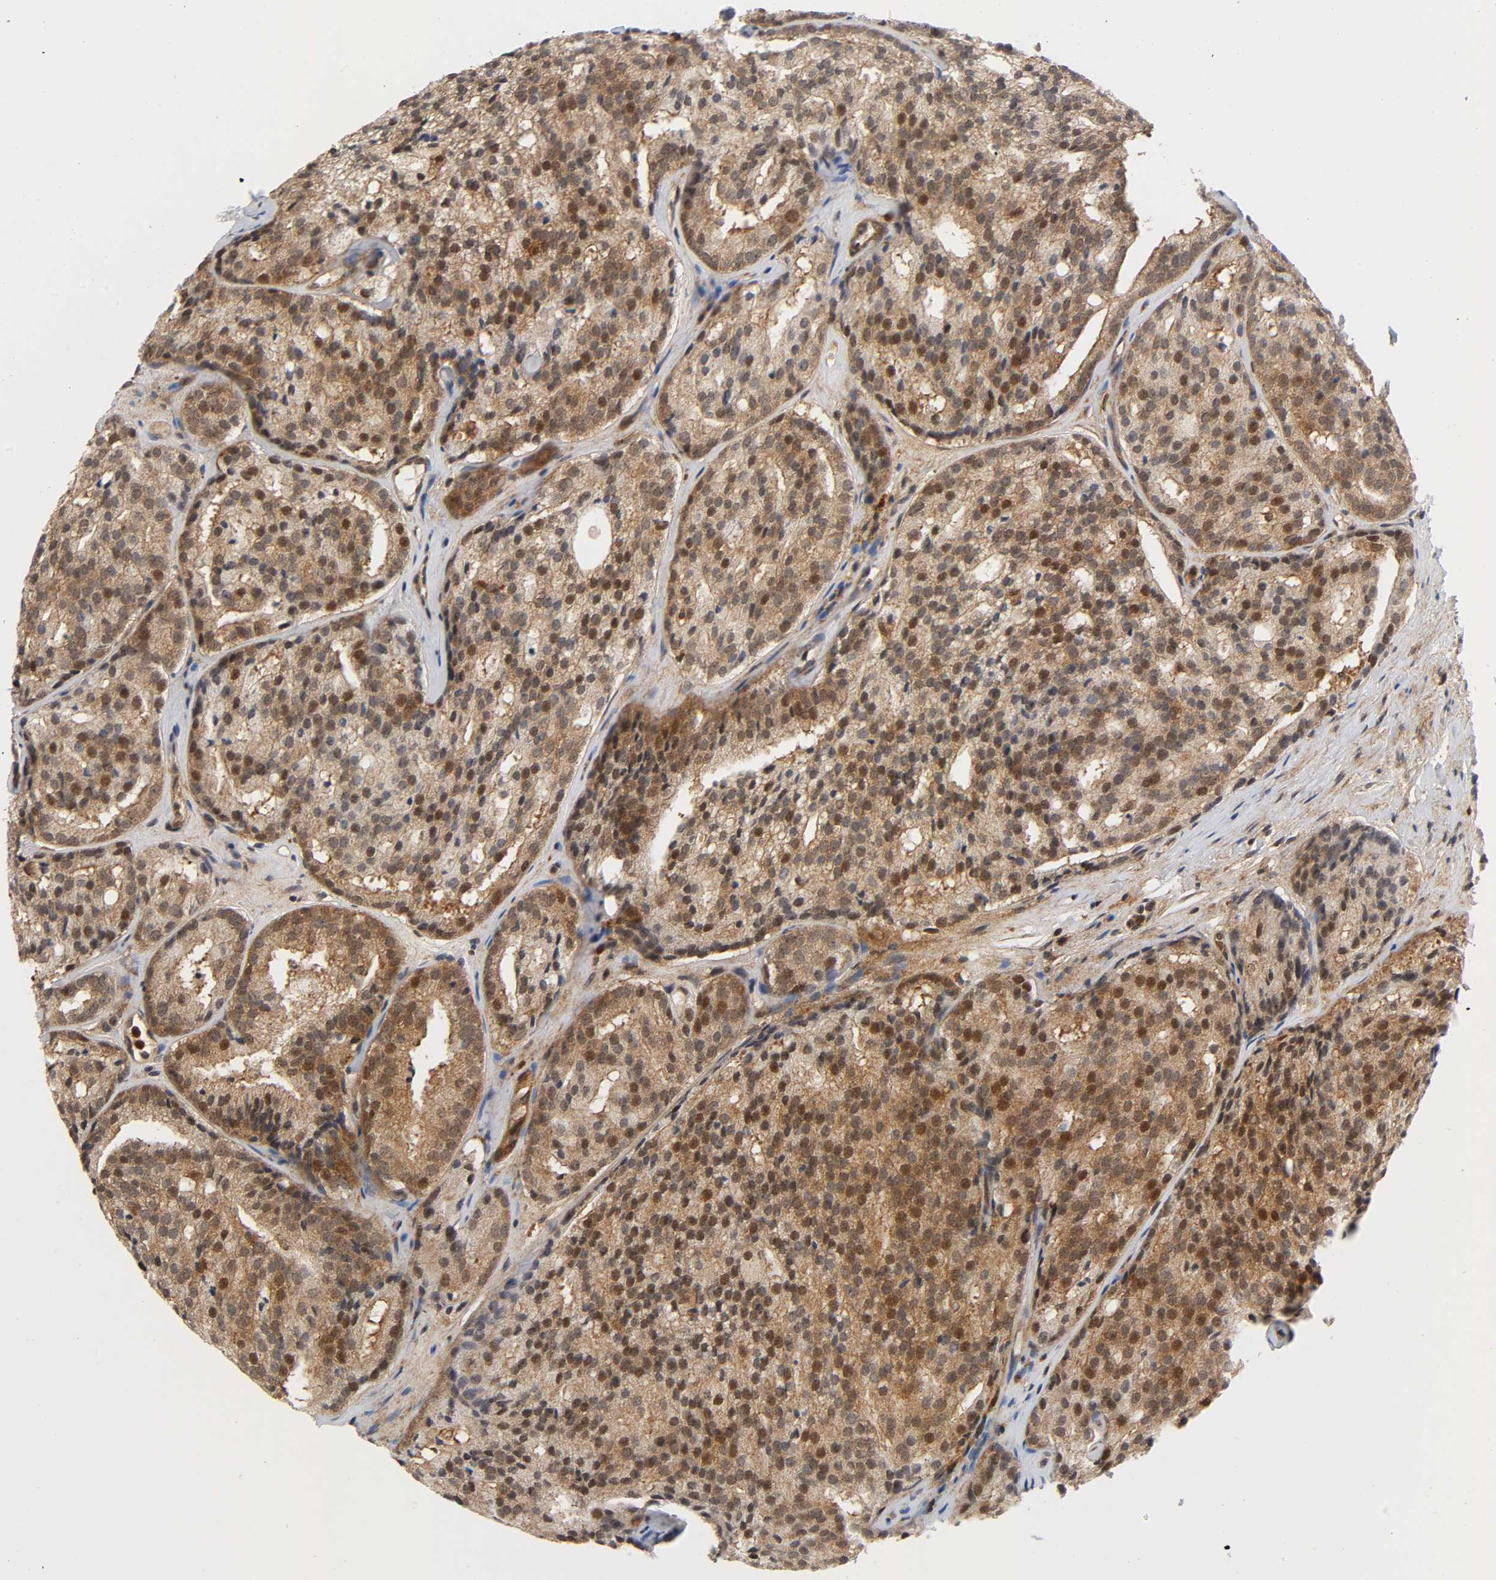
{"staining": {"intensity": "moderate", "quantity": ">75%", "location": "cytoplasmic/membranous,nuclear"}, "tissue": "prostate cancer", "cell_type": "Tumor cells", "image_type": "cancer", "snomed": [{"axis": "morphology", "description": "Adenocarcinoma, High grade"}, {"axis": "topography", "description": "Prostate"}], "caption": "DAB immunohistochemical staining of human adenocarcinoma (high-grade) (prostate) demonstrates moderate cytoplasmic/membranous and nuclear protein staining in approximately >75% of tumor cells.", "gene": "CASP9", "patient": {"sex": "male", "age": 64}}